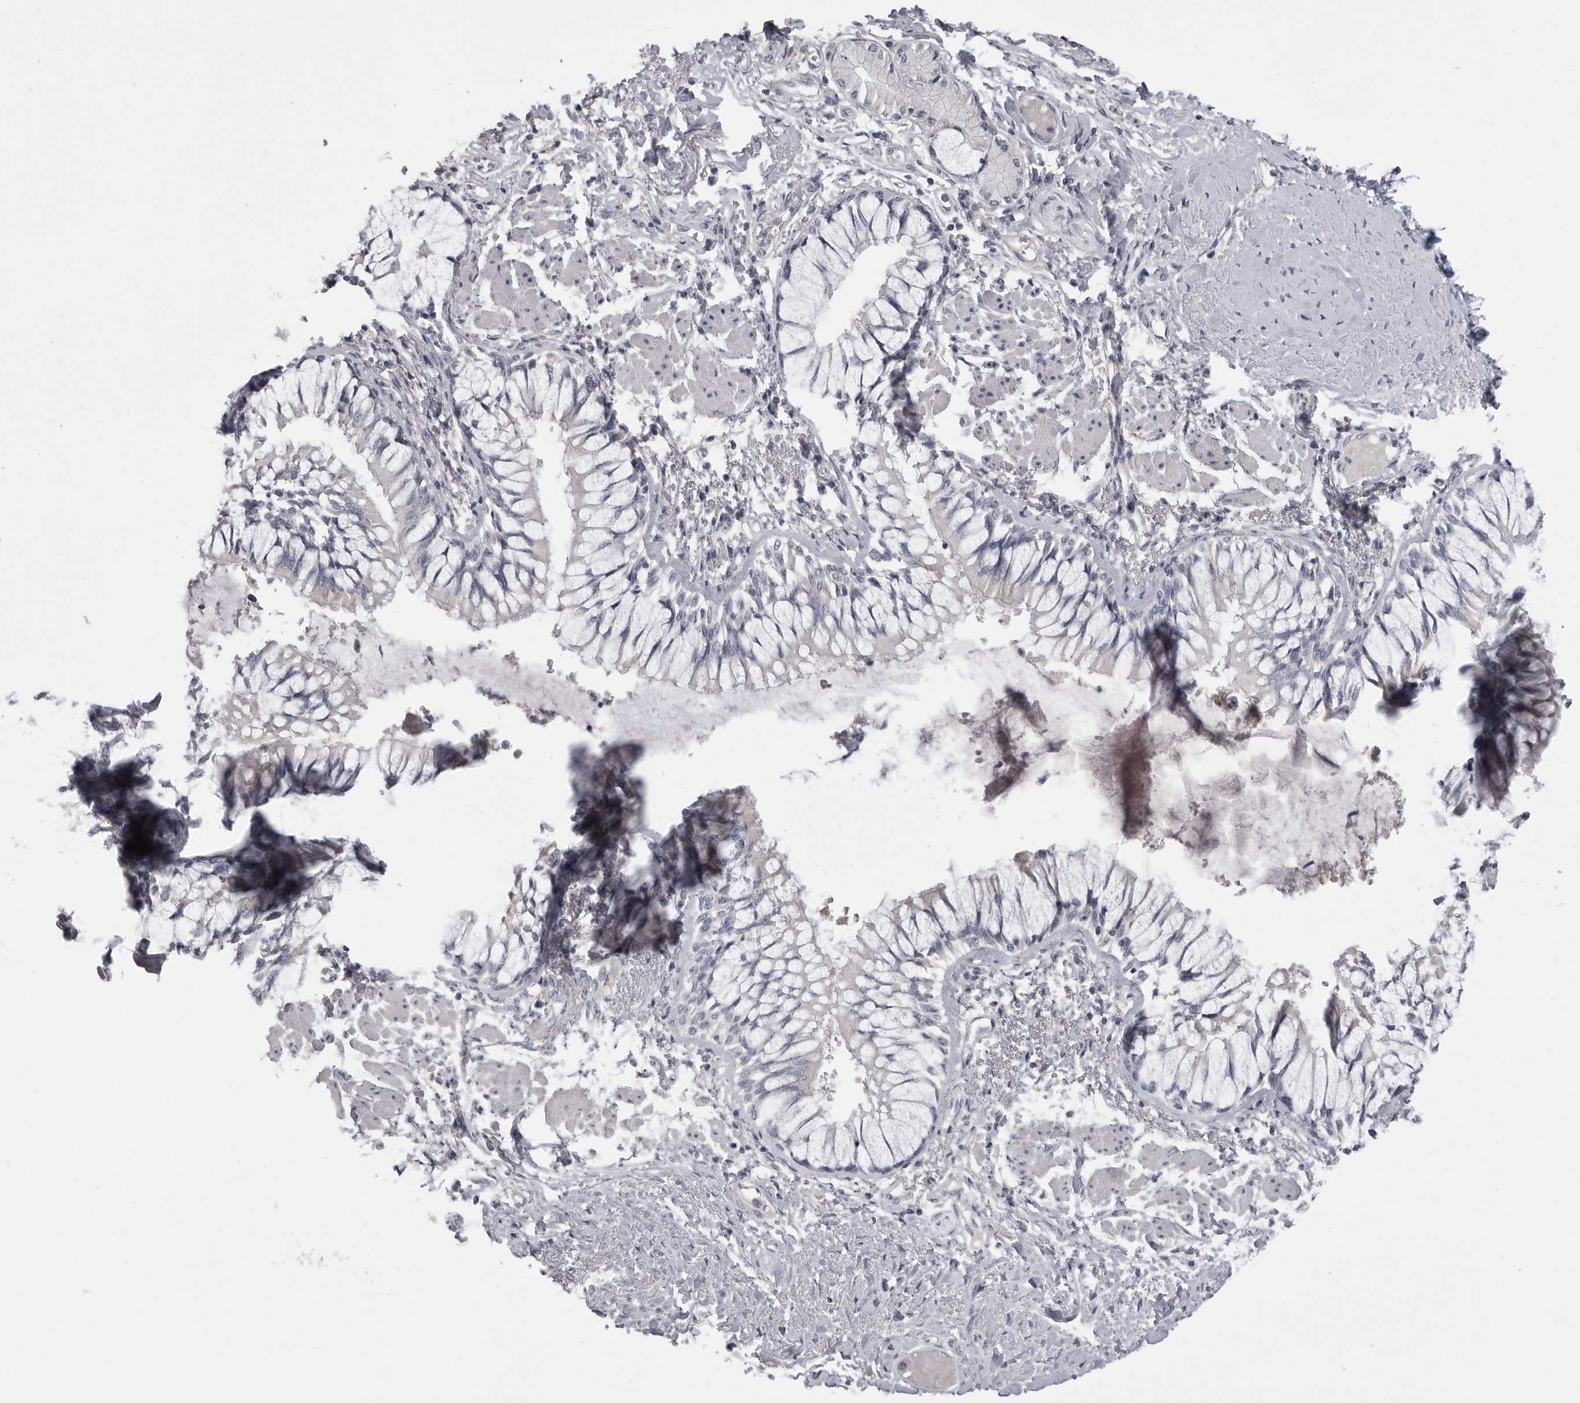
{"staining": {"intensity": "negative", "quantity": "none", "location": "none"}, "tissue": "bronchus", "cell_type": "Respiratory epithelial cells", "image_type": "normal", "snomed": [{"axis": "morphology", "description": "Normal tissue, NOS"}, {"axis": "topography", "description": "Cartilage tissue"}, {"axis": "topography", "description": "Bronchus"}, {"axis": "topography", "description": "Lung"}], "caption": "Bronchus was stained to show a protein in brown. There is no significant positivity in respiratory epithelial cells. (Immunohistochemistry, brightfield microscopy, high magnification).", "gene": "SERPING1", "patient": {"sex": "male", "age": 64}}